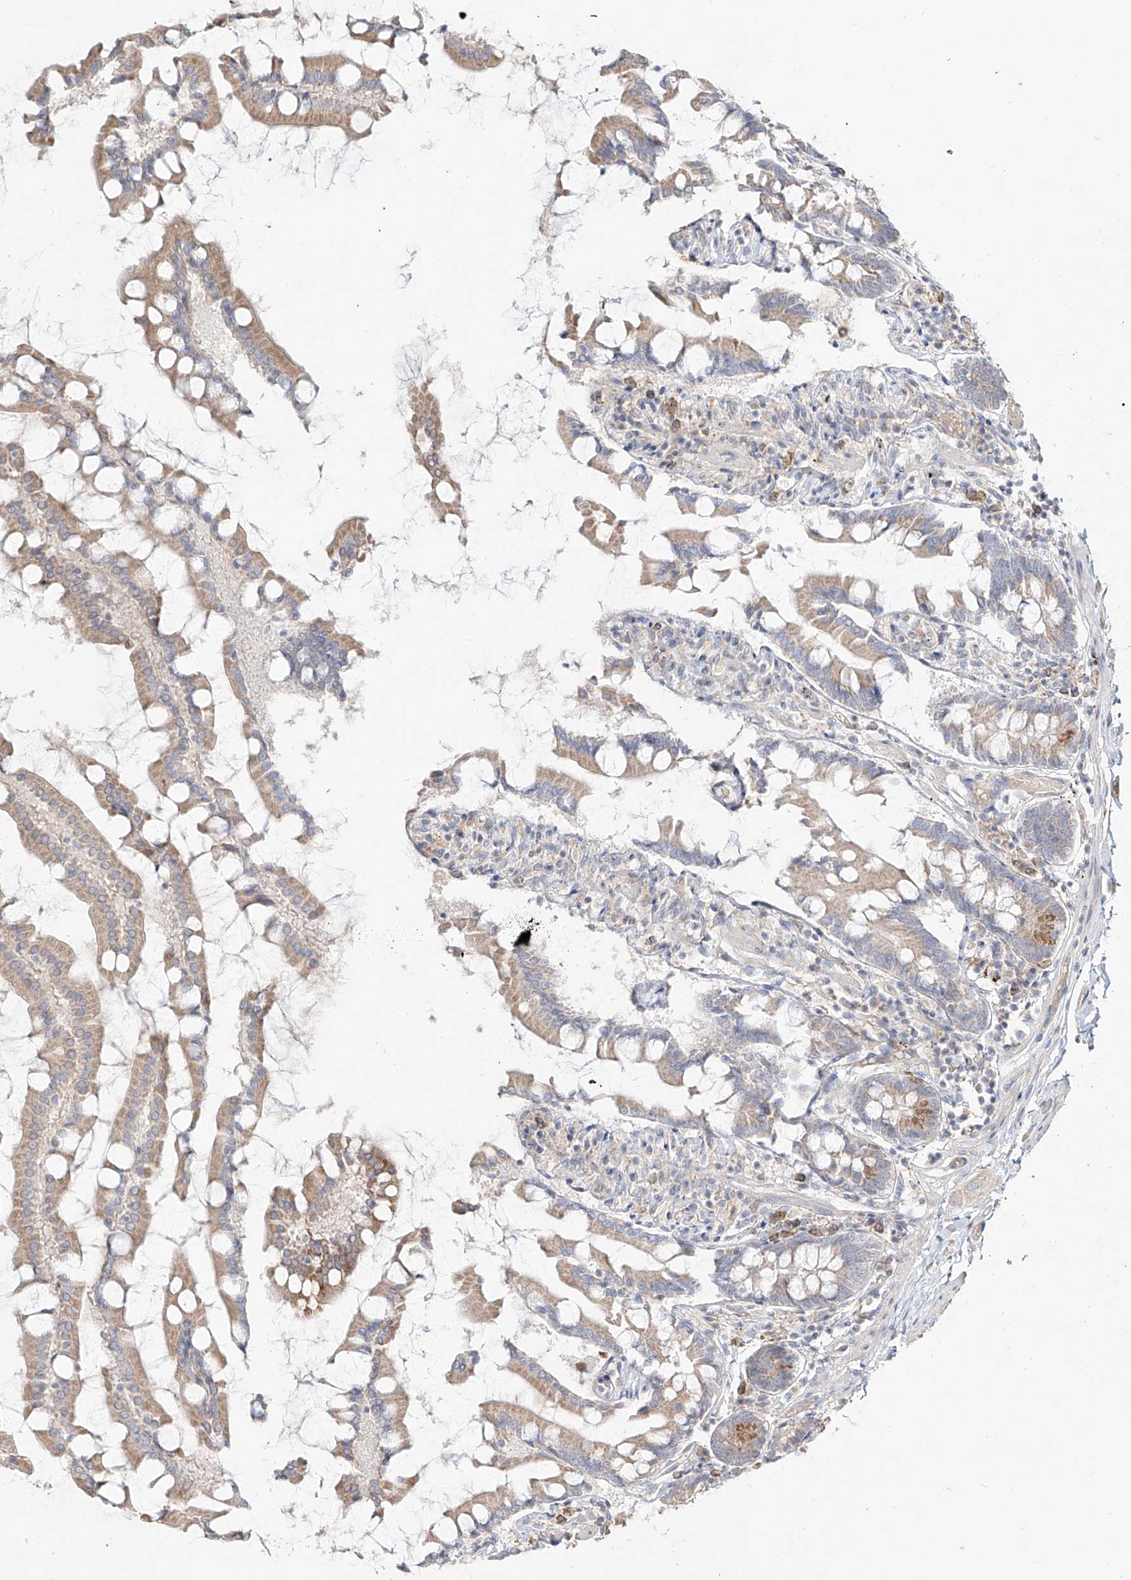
{"staining": {"intensity": "moderate", "quantity": ">75%", "location": "cytoplasmic/membranous"}, "tissue": "small intestine", "cell_type": "Glandular cells", "image_type": "normal", "snomed": [{"axis": "morphology", "description": "Normal tissue, NOS"}, {"axis": "topography", "description": "Small intestine"}], "caption": "Normal small intestine shows moderate cytoplasmic/membranous positivity in about >75% of glandular cells, visualized by immunohistochemistry.", "gene": "ERO1A", "patient": {"sex": "male", "age": 41}}